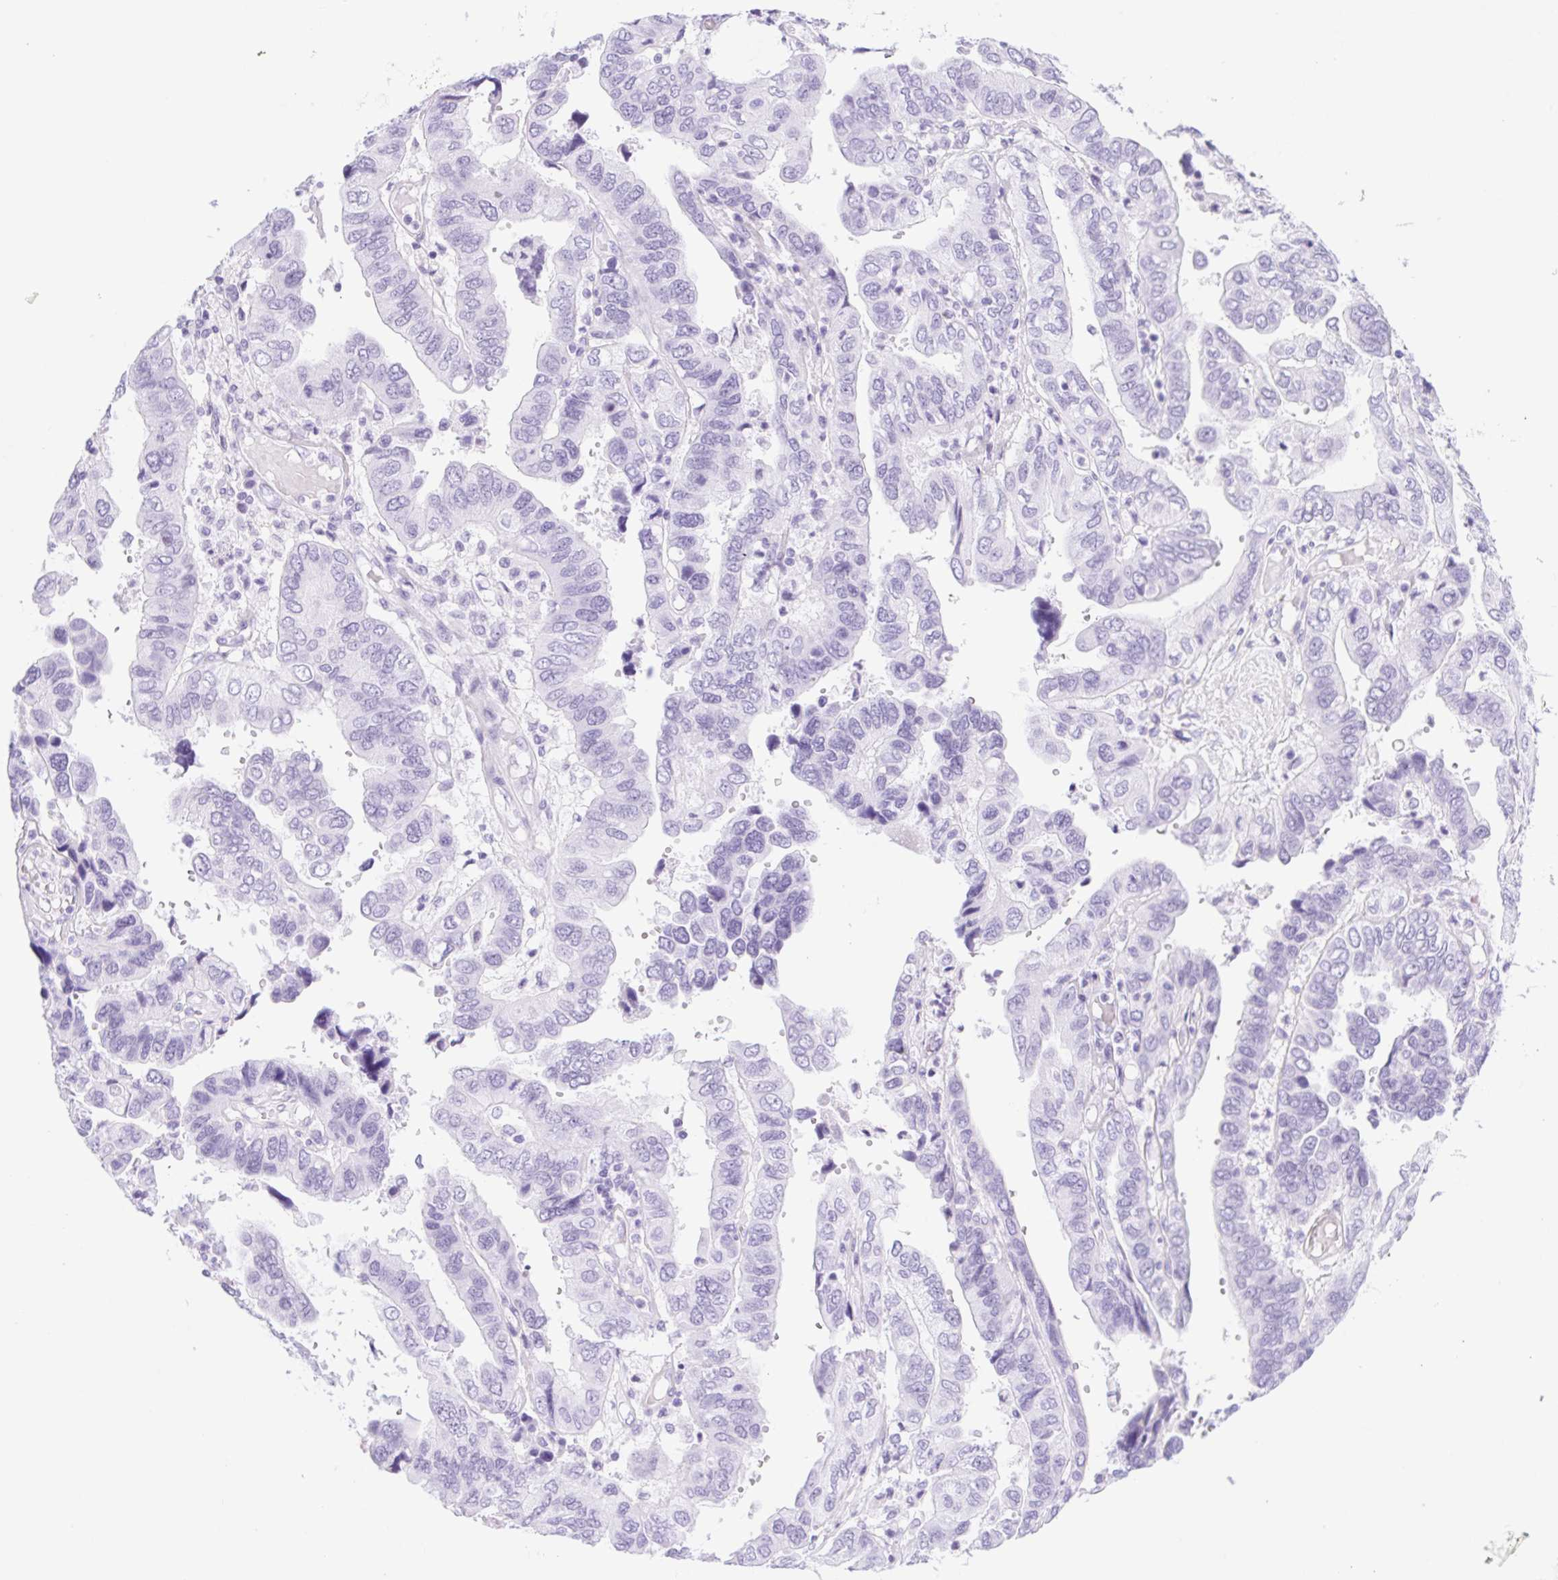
{"staining": {"intensity": "negative", "quantity": "none", "location": "none"}, "tissue": "ovarian cancer", "cell_type": "Tumor cells", "image_type": "cancer", "snomed": [{"axis": "morphology", "description": "Cystadenocarcinoma, serous, NOS"}, {"axis": "topography", "description": "Ovary"}], "caption": "A high-resolution image shows immunohistochemistry (IHC) staining of ovarian serous cystadenocarcinoma, which demonstrates no significant positivity in tumor cells.", "gene": "SPACA5B", "patient": {"sex": "female", "age": 79}}